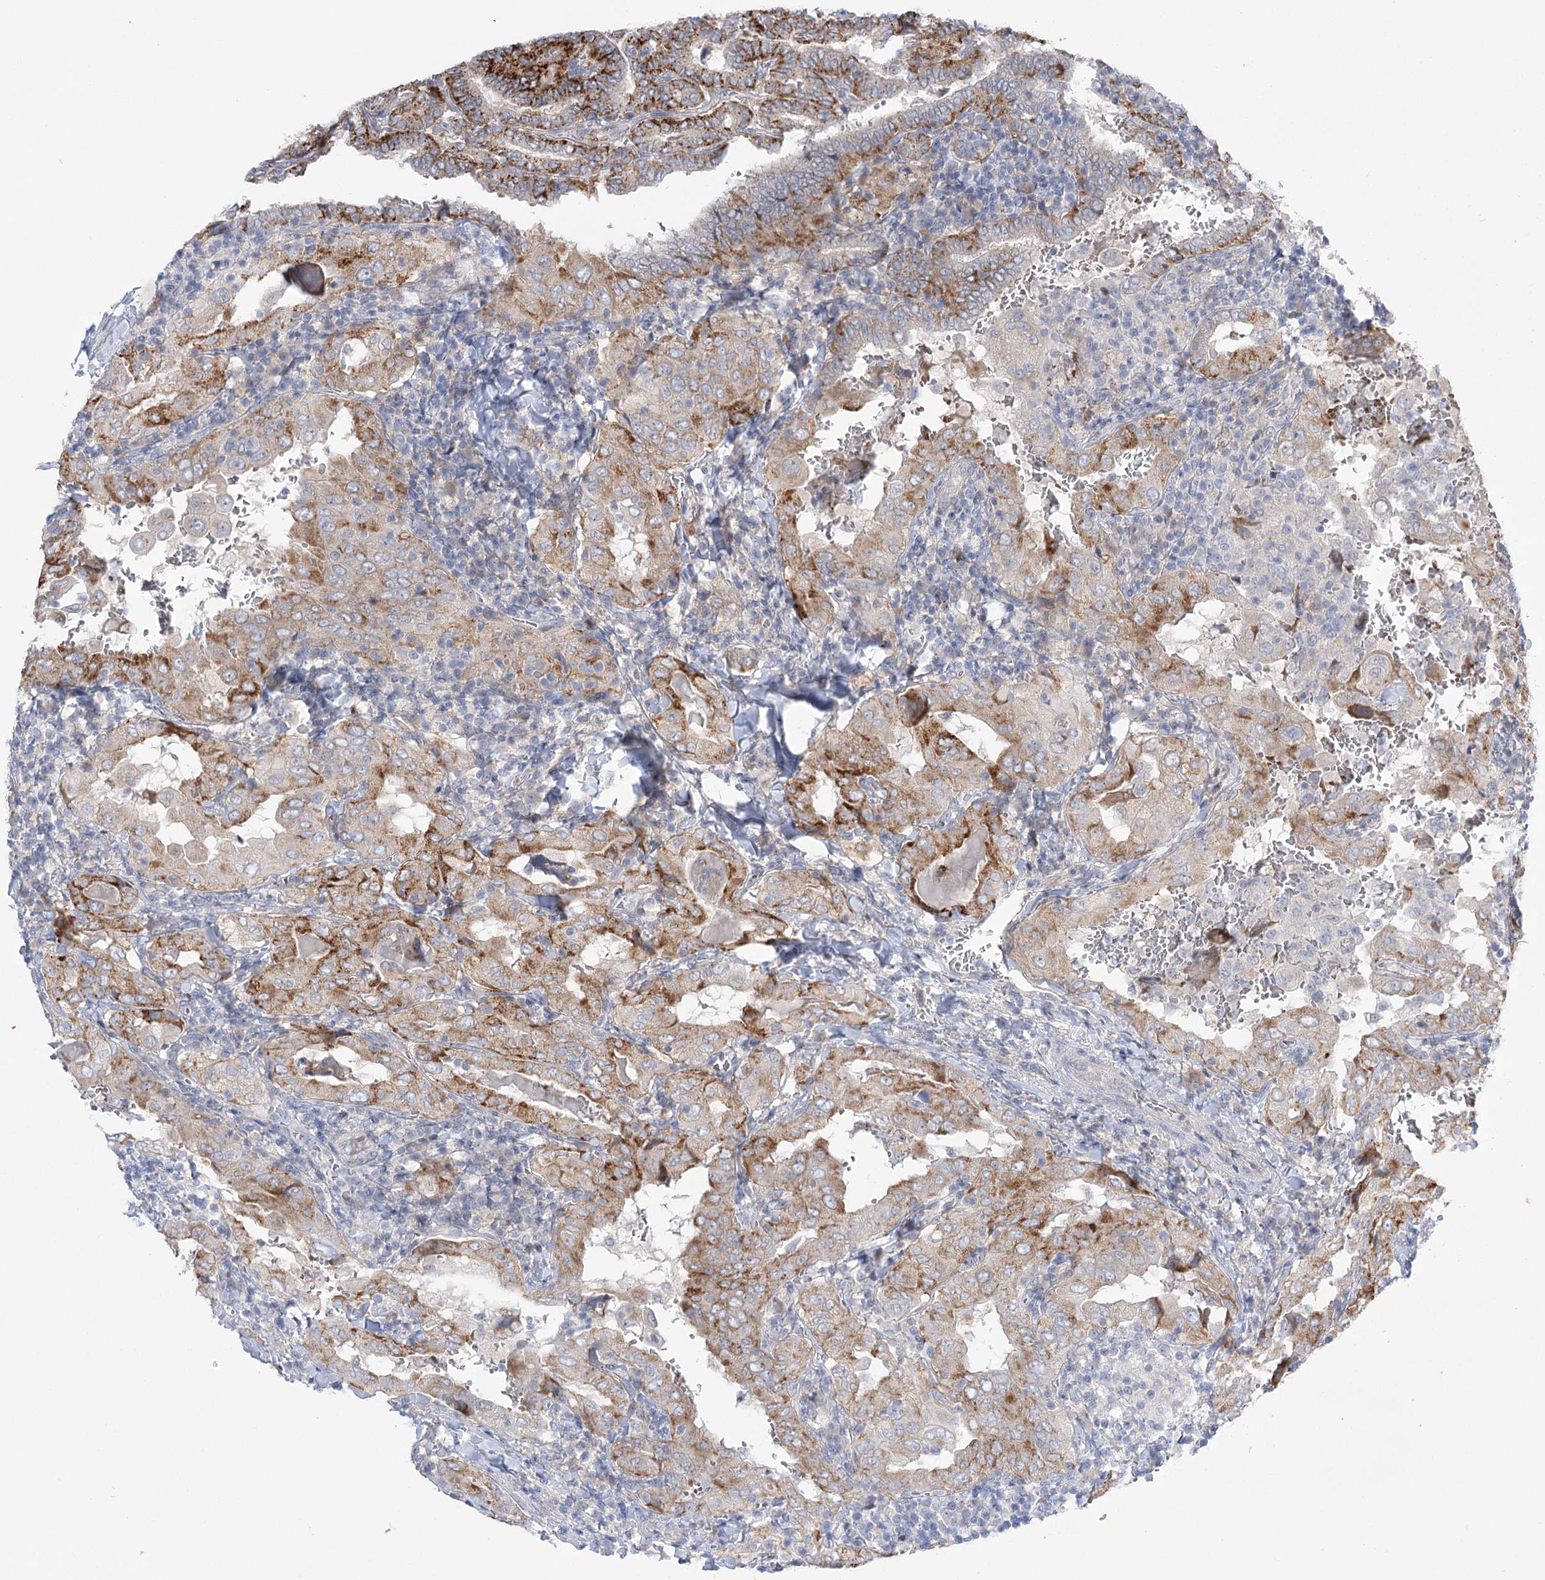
{"staining": {"intensity": "moderate", "quantity": "25%-75%", "location": "cytoplasmic/membranous"}, "tissue": "thyroid cancer", "cell_type": "Tumor cells", "image_type": "cancer", "snomed": [{"axis": "morphology", "description": "Papillary adenocarcinoma, NOS"}, {"axis": "topography", "description": "Thyroid gland"}], "caption": "Human thyroid cancer stained for a protein (brown) shows moderate cytoplasmic/membranous positive expression in about 25%-75% of tumor cells.", "gene": "SIAE", "patient": {"sex": "female", "age": 72}}